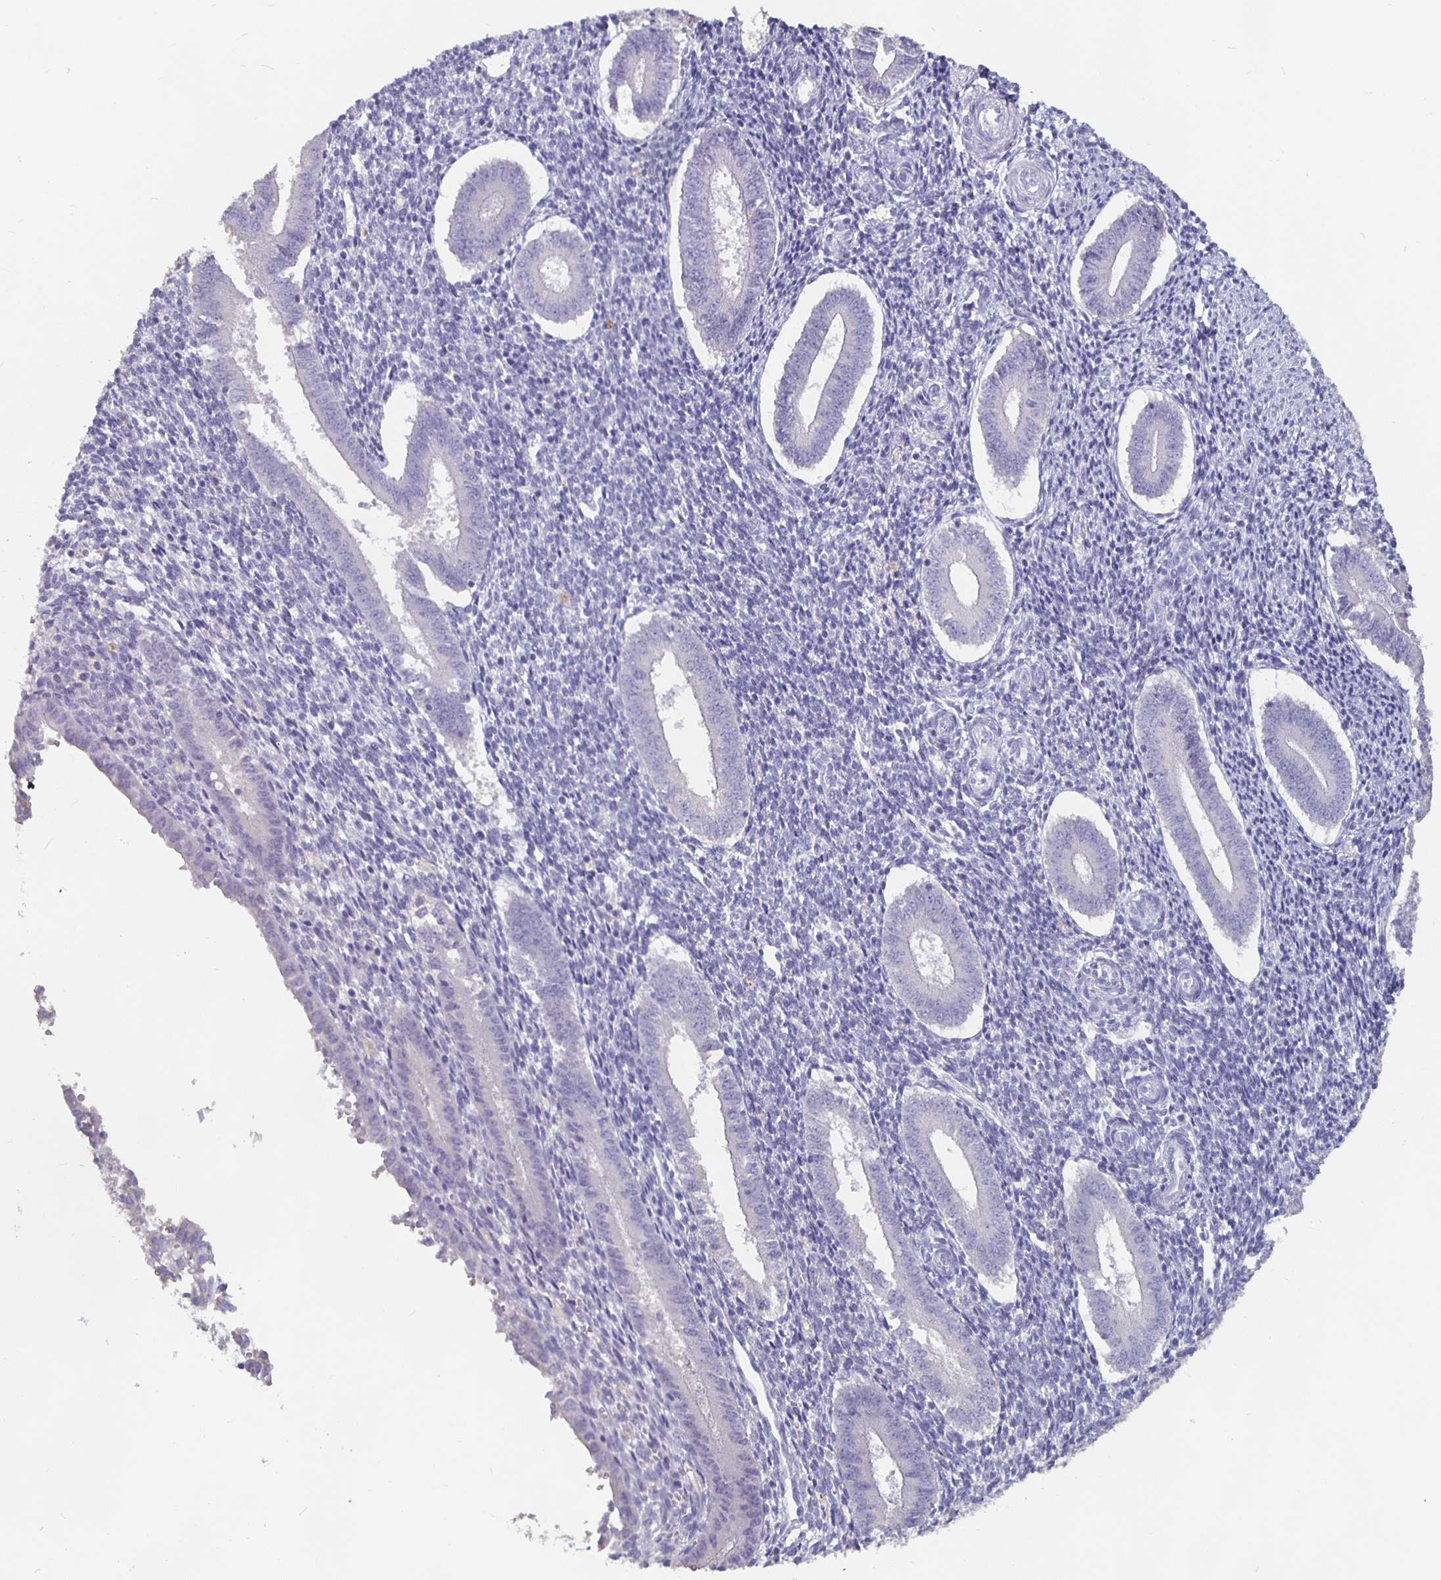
{"staining": {"intensity": "negative", "quantity": "none", "location": "none"}, "tissue": "endometrium", "cell_type": "Cells in endometrial stroma", "image_type": "normal", "snomed": [{"axis": "morphology", "description": "Normal tissue, NOS"}, {"axis": "topography", "description": "Endometrium"}], "caption": "Immunohistochemistry (IHC) image of benign endometrium: human endometrium stained with DAB (3,3'-diaminobenzidine) reveals no significant protein positivity in cells in endometrial stroma.", "gene": "GPX4", "patient": {"sex": "female", "age": 25}}